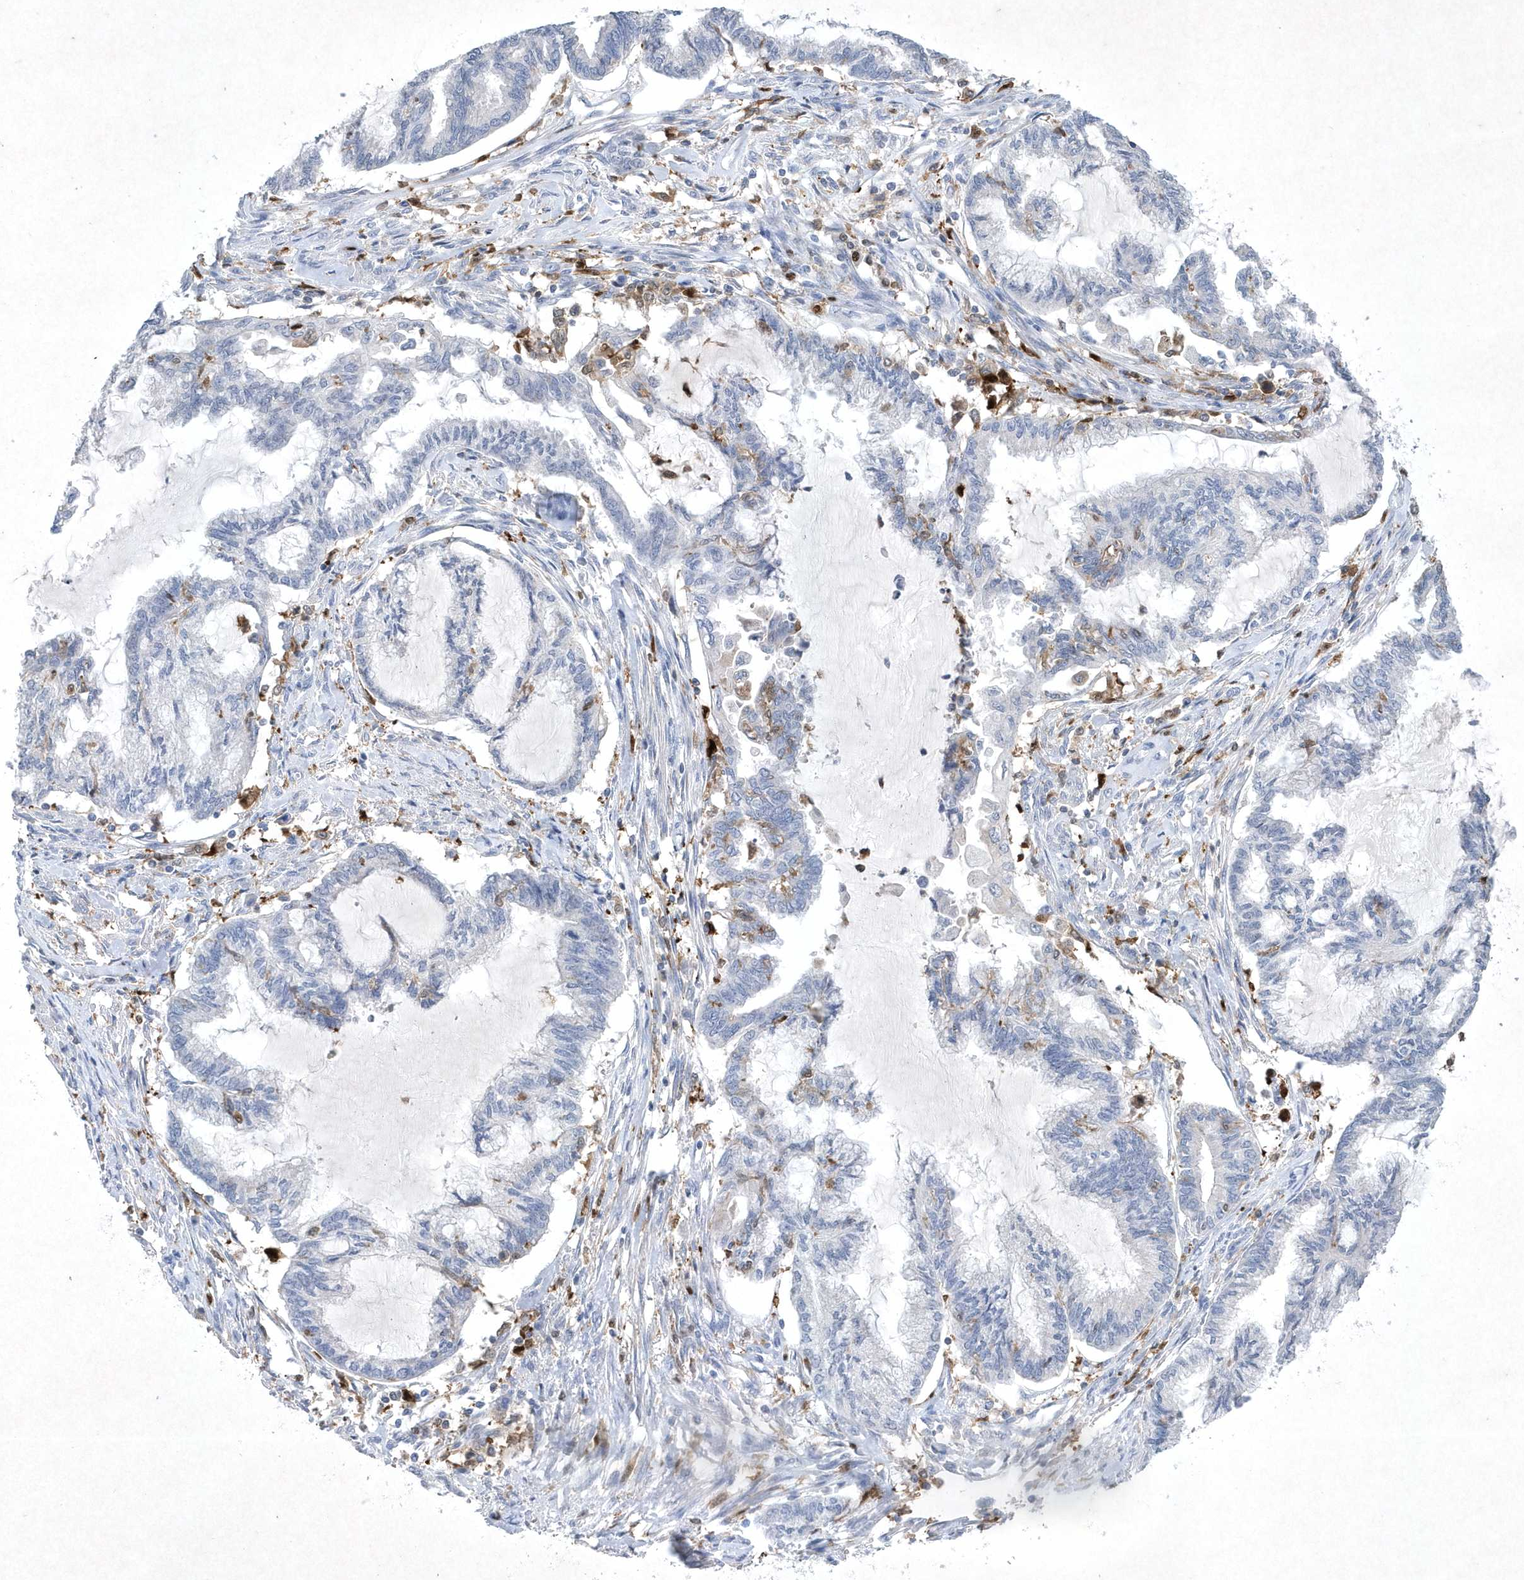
{"staining": {"intensity": "negative", "quantity": "none", "location": "none"}, "tissue": "endometrial cancer", "cell_type": "Tumor cells", "image_type": "cancer", "snomed": [{"axis": "morphology", "description": "Adenocarcinoma, NOS"}, {"axis": "topography", "description": "Endometrium"}], "caption": "High power microscopy image of an immunohistochemistry (IHC) histopathology image of endometrial cancer (adenocarcinoma), revealing no significant expression in tumor cells. Brightfield microscopy of immunohistochemistry stained with DAB (brown) and hematoxylin (blue), captured at high magnification.", "gene": "BHLHA15", "patient": {"sex": "female", "age": 86}}